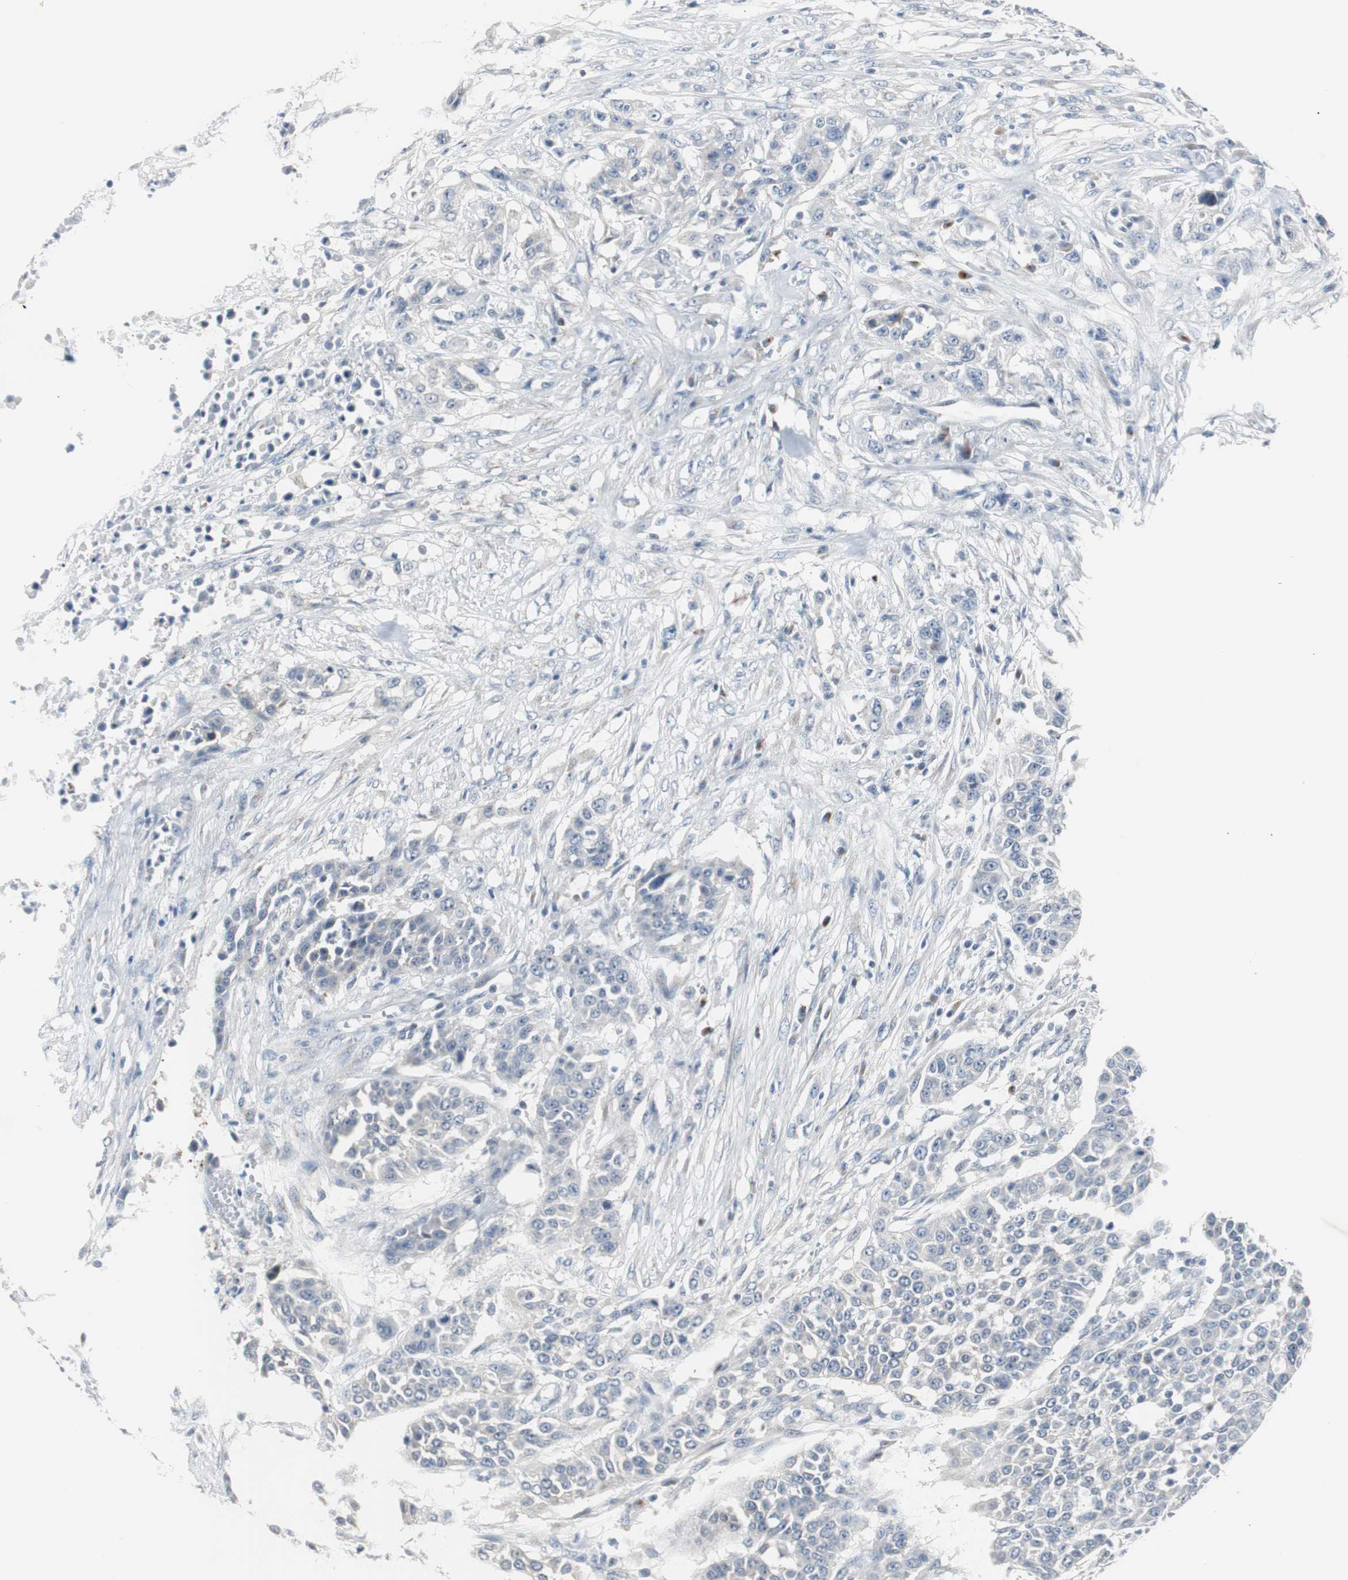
{"staining": {"intensity": "negative", "quantity": "none", "location": "none"}, "tissue": "urothelial cancer", "cell_type": "Tumor cells", "image_type": "cancer", "snomed": [{"axis": "morphology", "description": "Urothelial carcinoma, High grade"}, {"axis": "topography", "description": "Urinary bladder"}], "caption": "Immunohistochemistry (IHC) of high-grade urothelial carcinoma shows no staining in tumor cells.", "gene": "SOX30", "patient": {"sex": "male", "age": 74}}